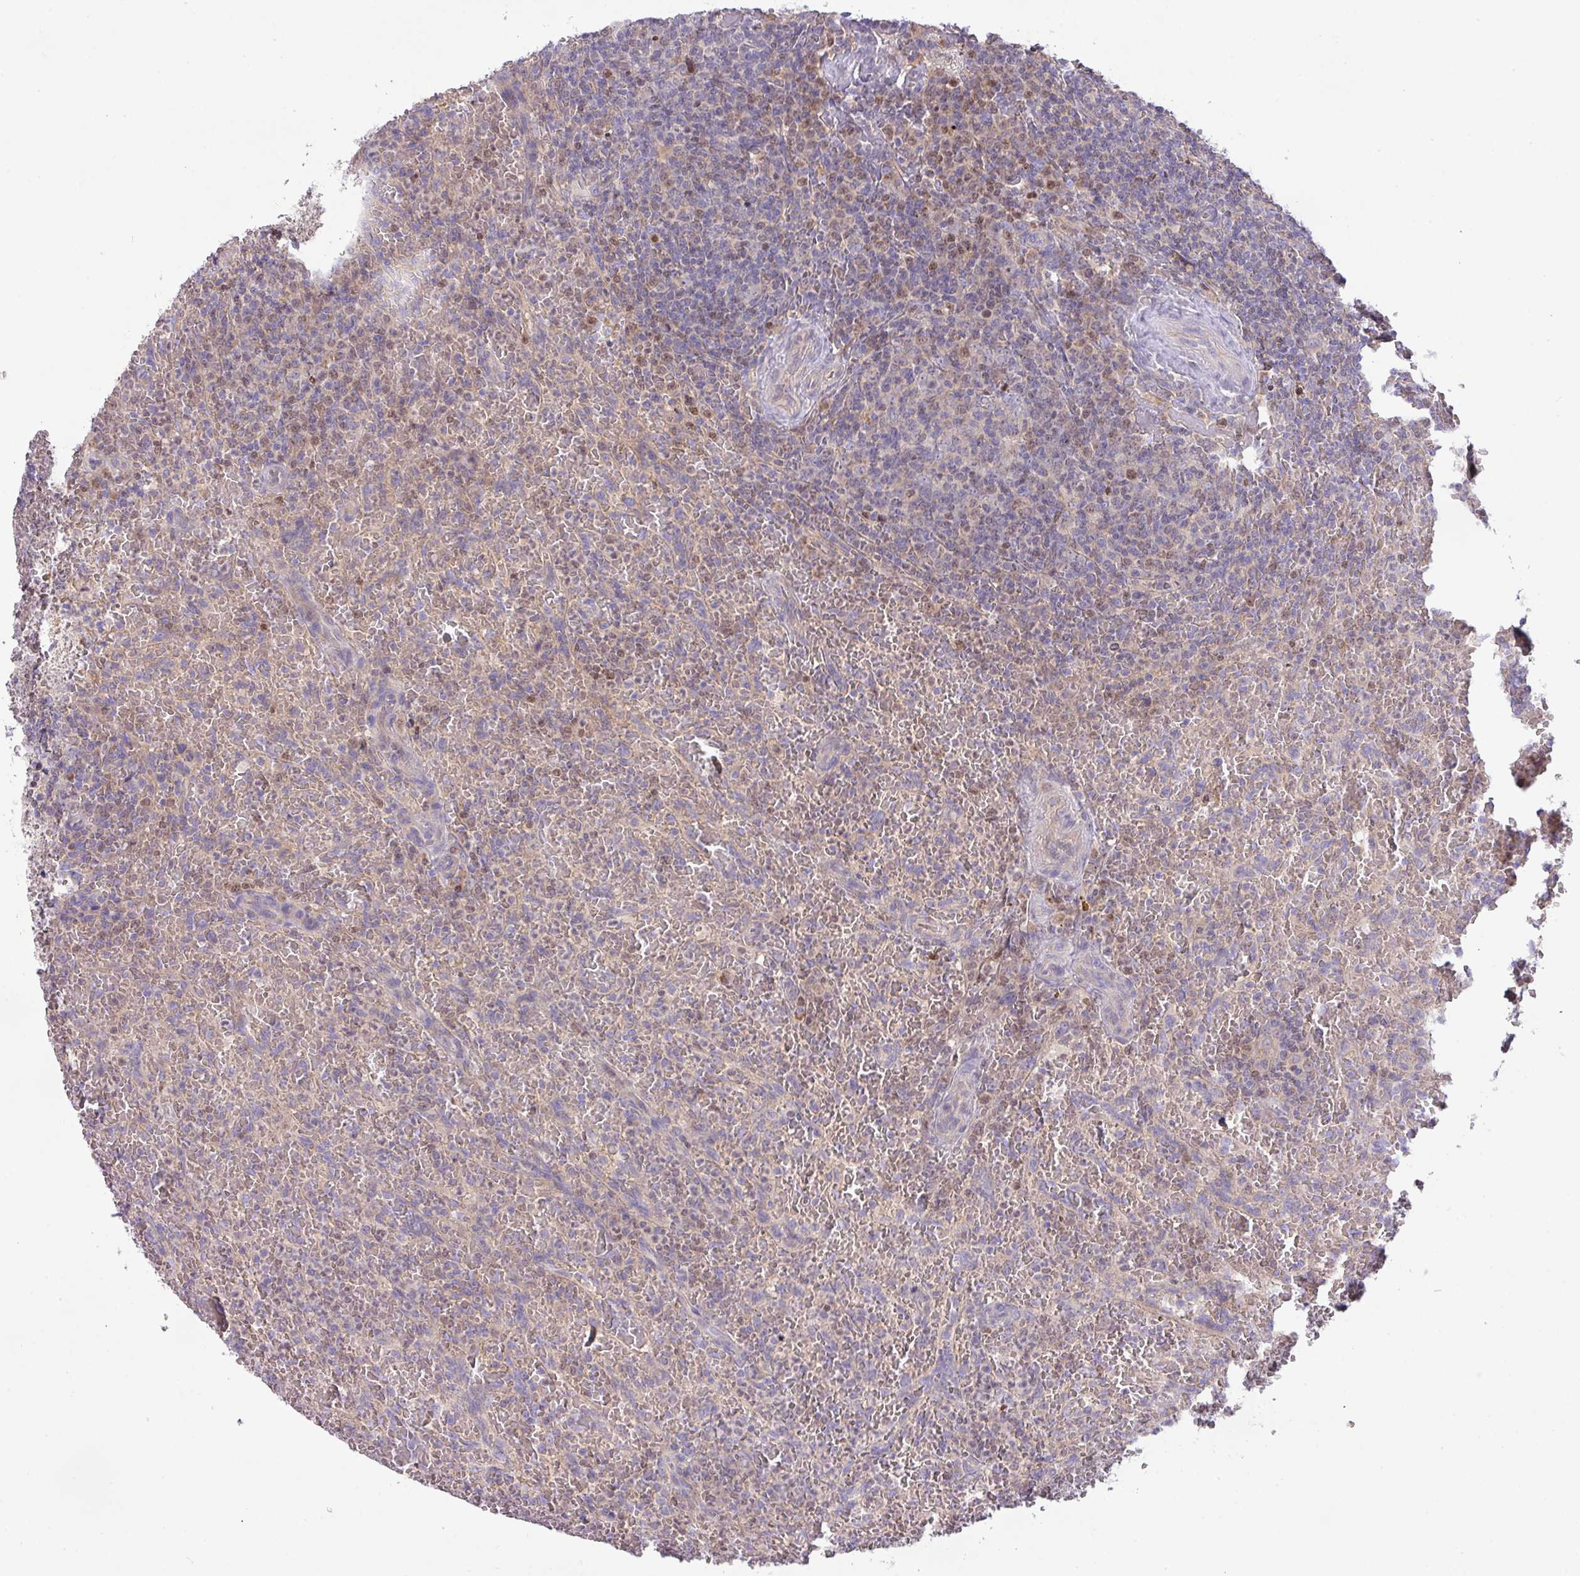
{"staining": {"intensity": "negative", "quantity": "none", "location": "none"}, "tissue": "lymphoma", "cell_type": "Tumor cells", "image_type": "cancer", "snomed": [{"axis": "morphology", "description": "Malignant lymphoma, non-Hodgkin's type, Low grade"}, {"axis": "topography", "description": "Spleen"}], "caption": "Tumor cells show no significant protein expression in malignant lymphoma, non-Hodgkin's type (low-grade).", "gene": "ZNF394", "patient": {"sex": "female", "age": 64}}